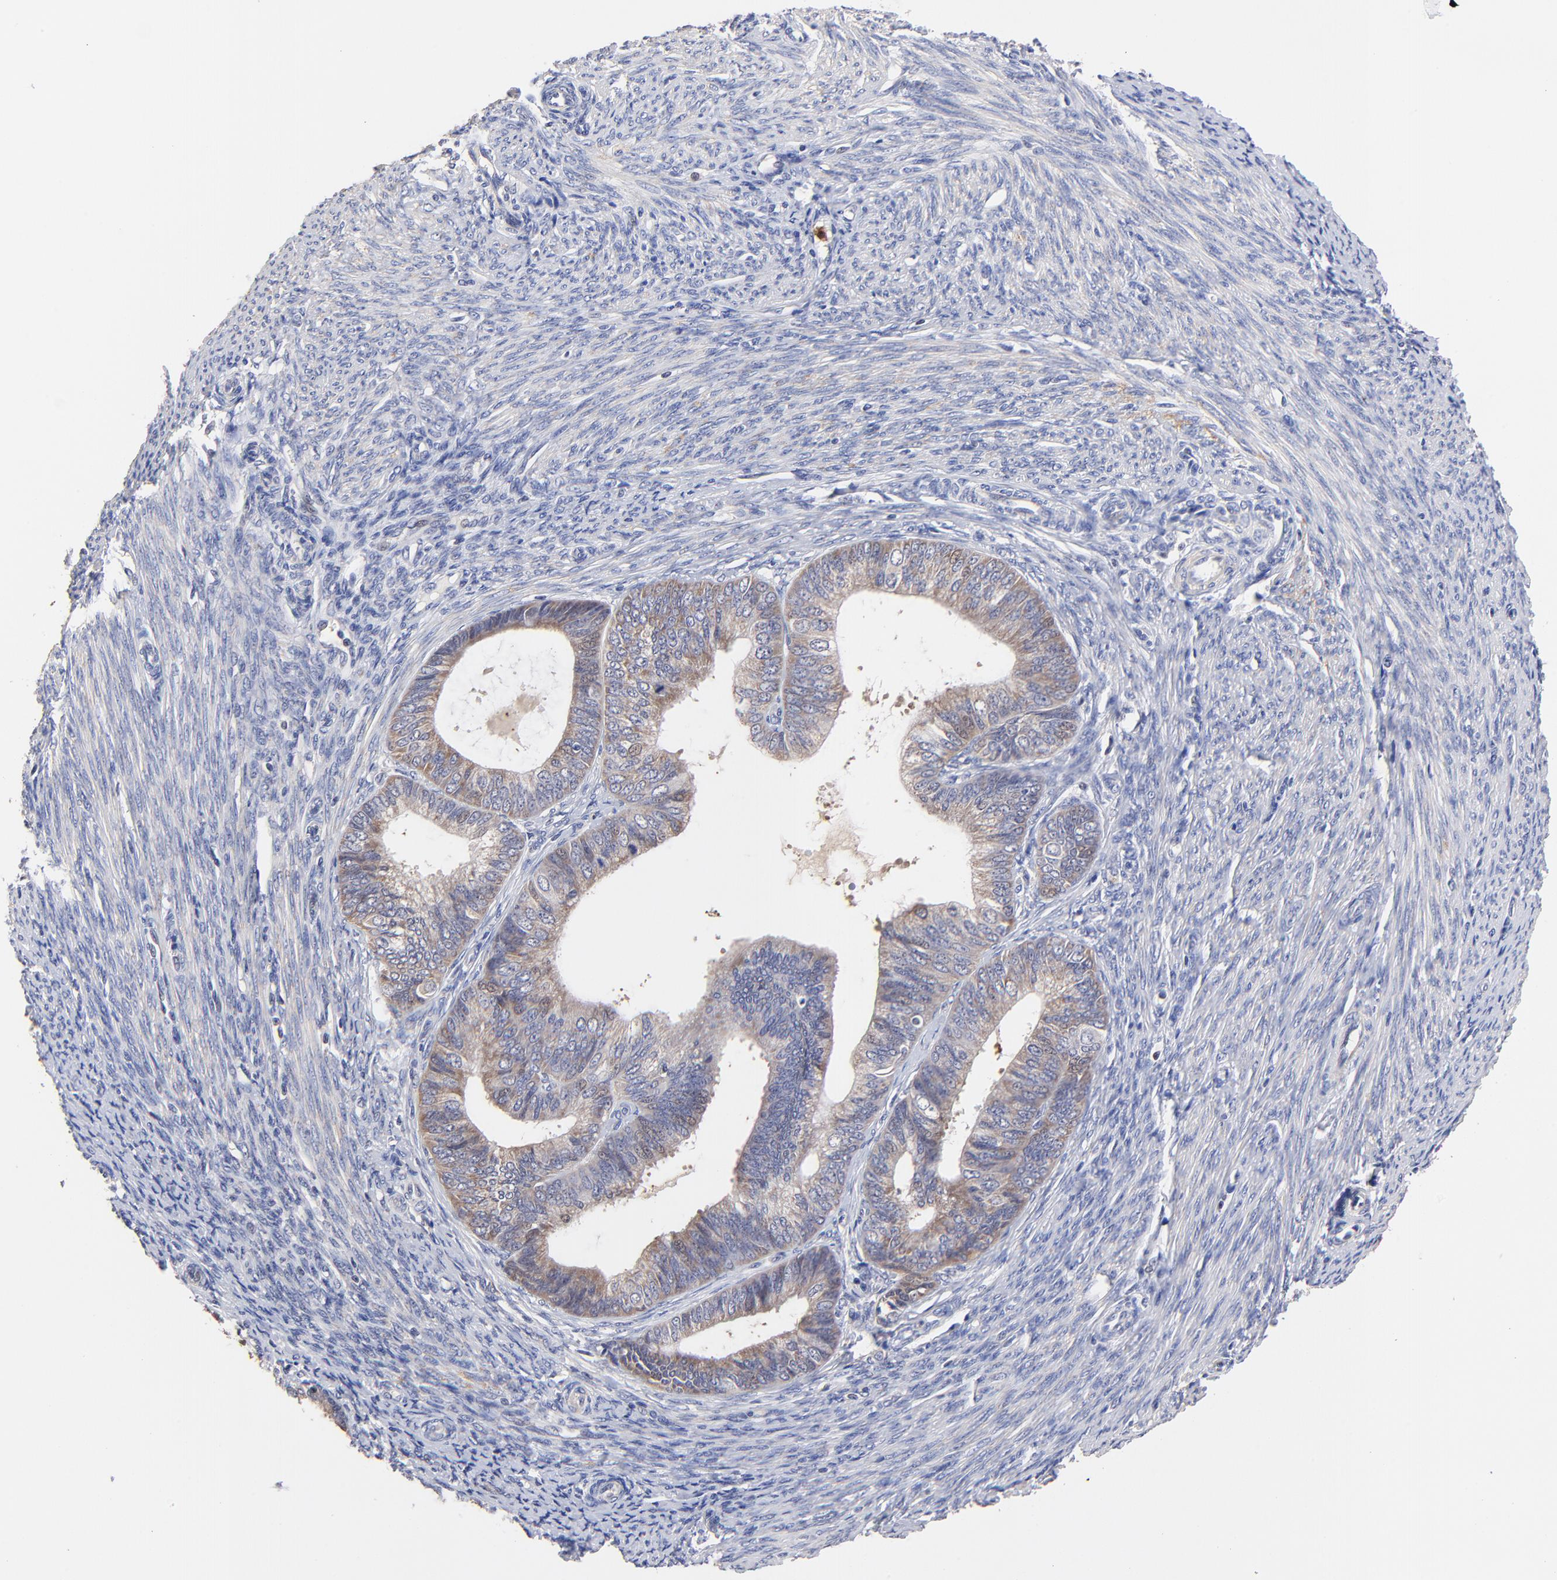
{"staining": {"intensity": "moderate", "quantity": ">75%", "location": "cytoplasmic/membranous"}, "tissue": "endometrial cancer", "cell_type": "Tumor cells", "image_type": "cancer", "snomed": [{"axis": "morphology", "description": "Adenocarcinoma, NOS"}, {"axis": "topography", "description": "Endometrium"}], "caption": "Immunohistochemistry (IHC) of human endometrial cancer (adenocarcinoma) displays medium levels of moderate cytoplasmic/membranous positivity in about >75% of tumor cells.", "gene": "BBOF1", "patient": {"sex": "female", "age": 63}}